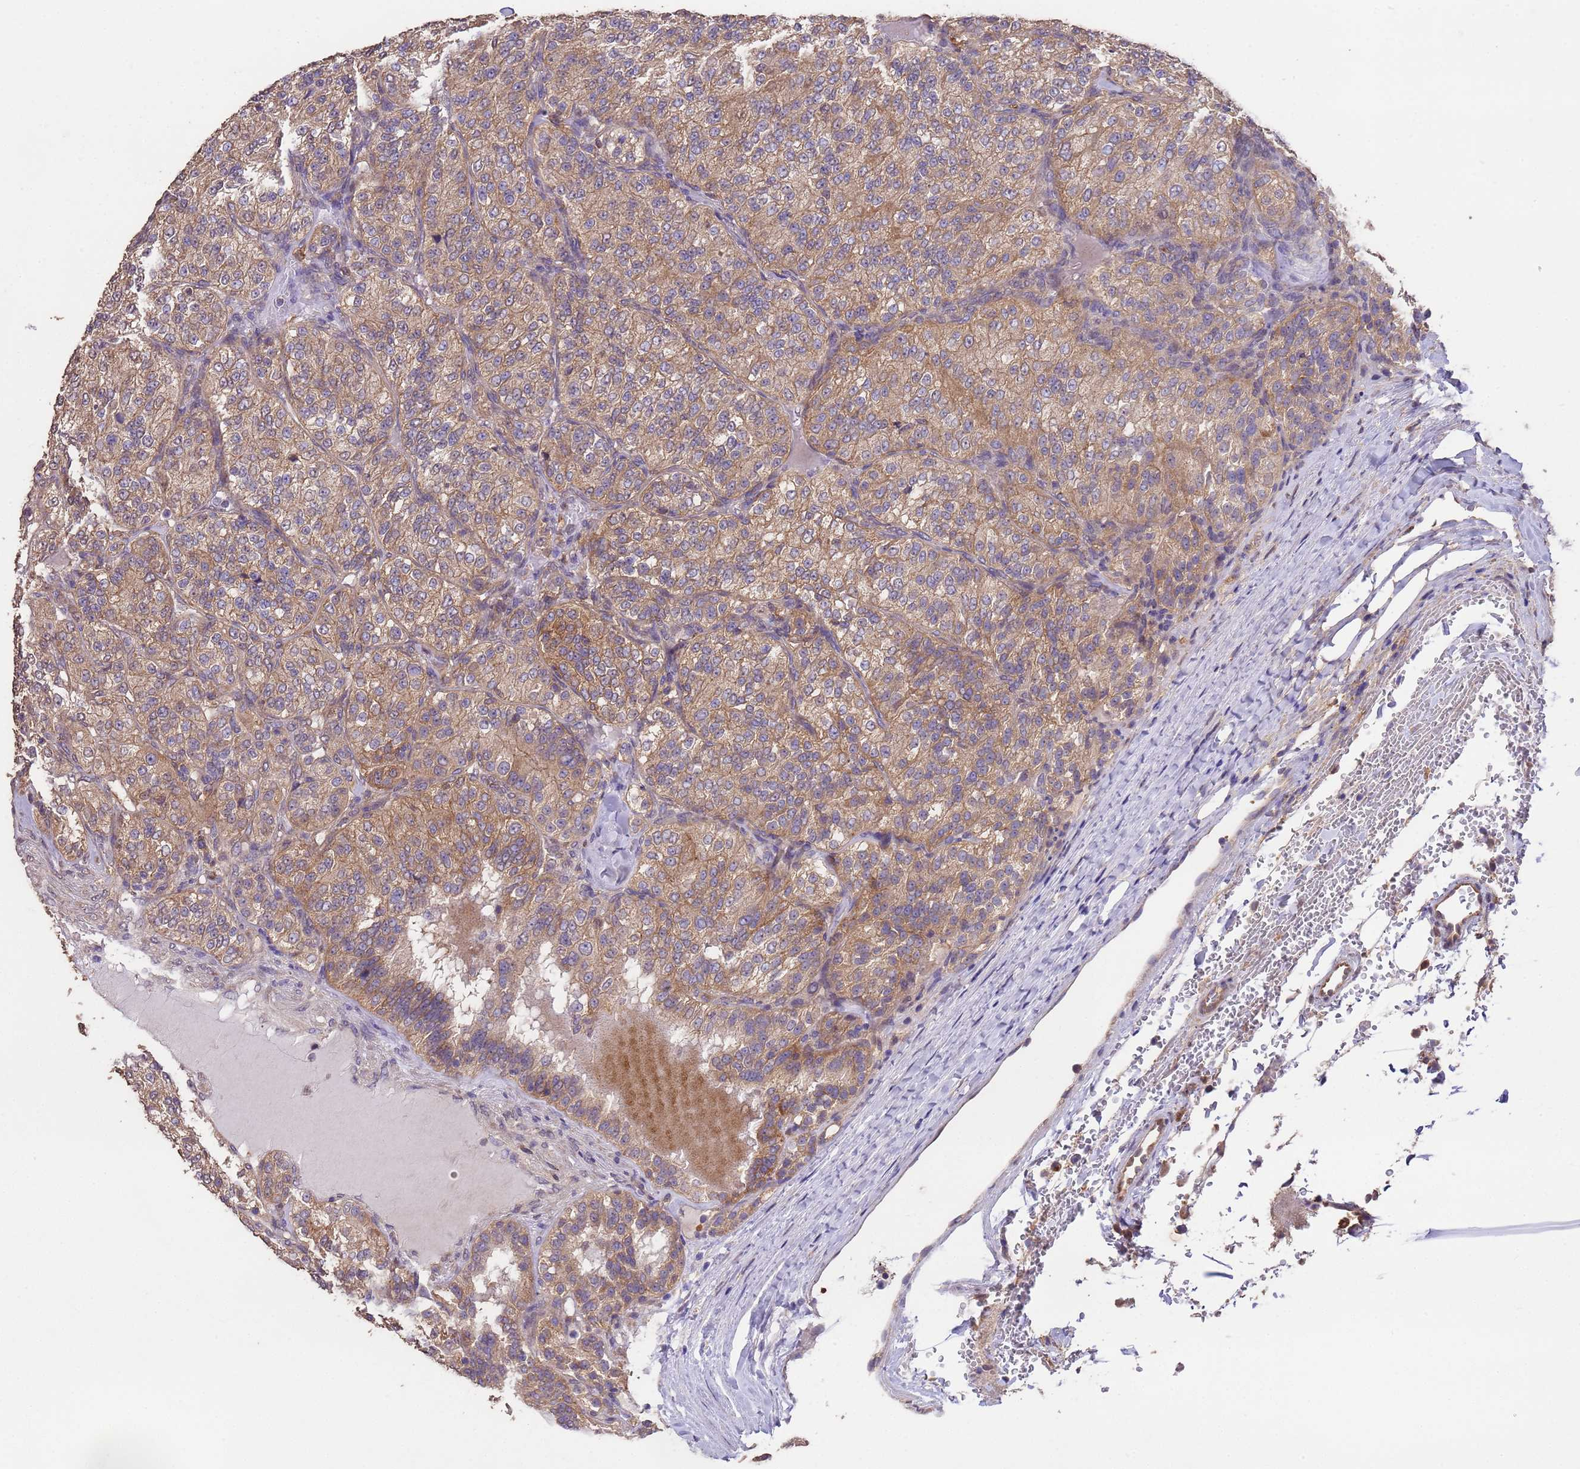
{"staining": {"intensity": "moderate", "quantity": ">75%", "location": "cytoplasmic/membranous"}, "tissue": "renal cancer", "cell_type": "Tumor cells", "image_type": "cancer", "snomed": [{"axis": "morphology", "description": "Adenocarcinoma, NOS"}, {"axis": "topography", "description": "Kidney"}], "caption": "Adenocarcinoma (renal) stained for a protein (brown) reveals moderate cytoplasmic/membranous positive positivity in approximately >75% of tumor cells.", "gene": "NPHP1", "patient": {"sex": "female", "age": 63}}